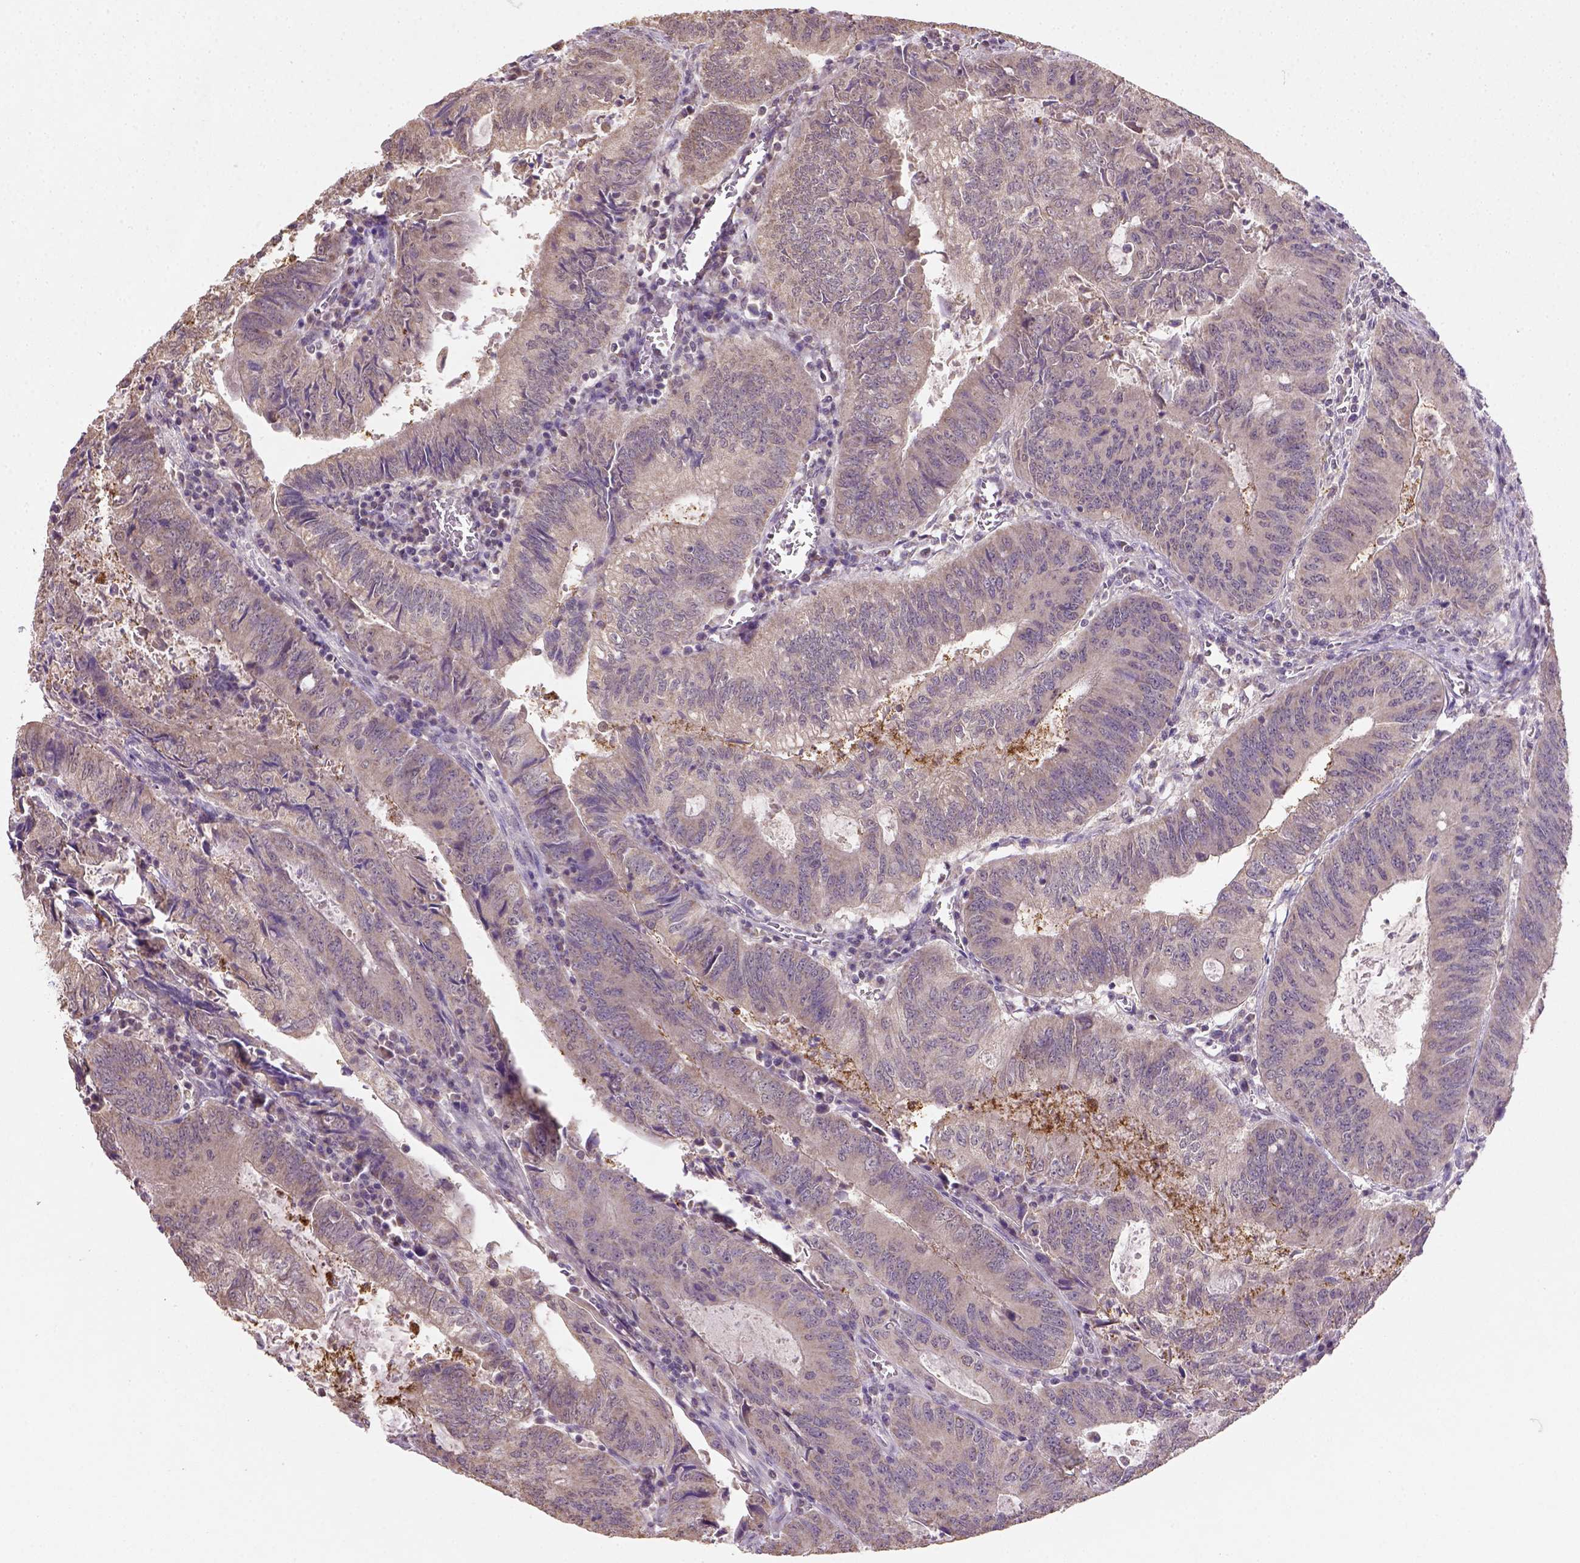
{"staining": {"intensity": "weak", "quantity": "25%-75%", "location": "cytoplasmic/membranous"}, "tissue": "colorectal cancer", "cell_type": "Tumor cells", "image_type": "cancer", "snomed": [{"axis": "morphology", "description": "Adenocarcinoma, NOS"}, {"axis": "topography", "description": "Colon"}], "caption": "Immunohistochemical staining of human colorectal cancer exhibits weak cytoplasmic/membranous protein positivity in approximately 25%-75% of tumor cells.", "gene": "NUDT10", "patient": {"sex": "male", "age": 67}}